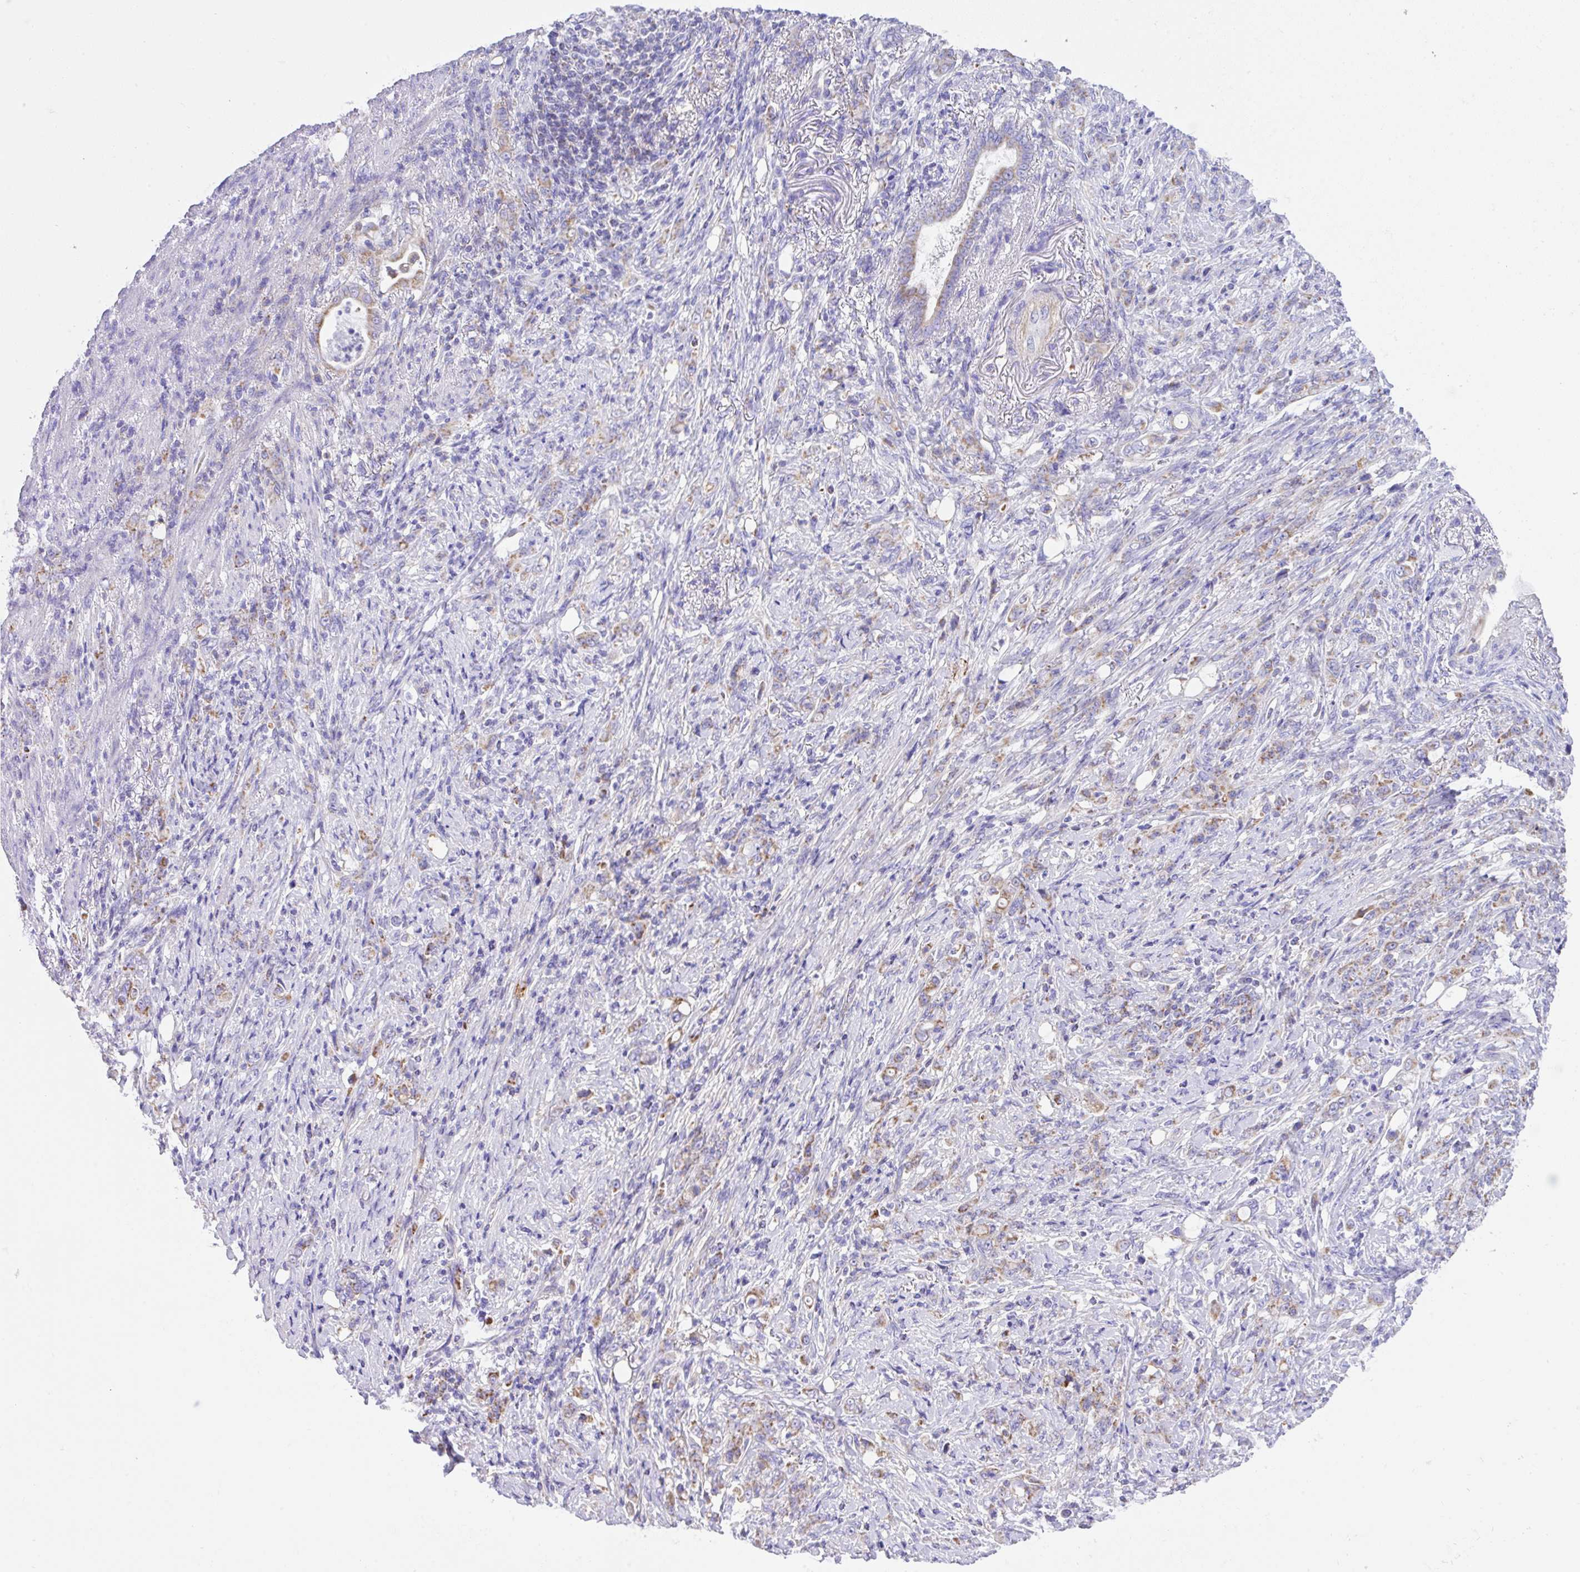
{"staining": {"intensity": "weak", "quantity": "25%-75%", "location": "cytoplasmic/membranous"}, "tissue": "stomach cancer", "cell_type": "Tumor cells", "image_type": "cancer", "snomed": [{"axis": "morphology", "description": "Normal tissue, NOS"}, {"axis": "morphology", "description": "Adenocarcinoma, NOS"}, {"axis": "topography", "description": "Stomach"}], "caption": "A brown stain labels weak cytoplasmic/membranous staining of a protein in human stomach cancer (adenocarcinoma) tumor cells. (DAB (3,3'-diaminobenzidine) IHC with brightfield microscopy, high magnification).", "gene": "SLC13A1", "patient": {"sex": "female", "age": 79}}